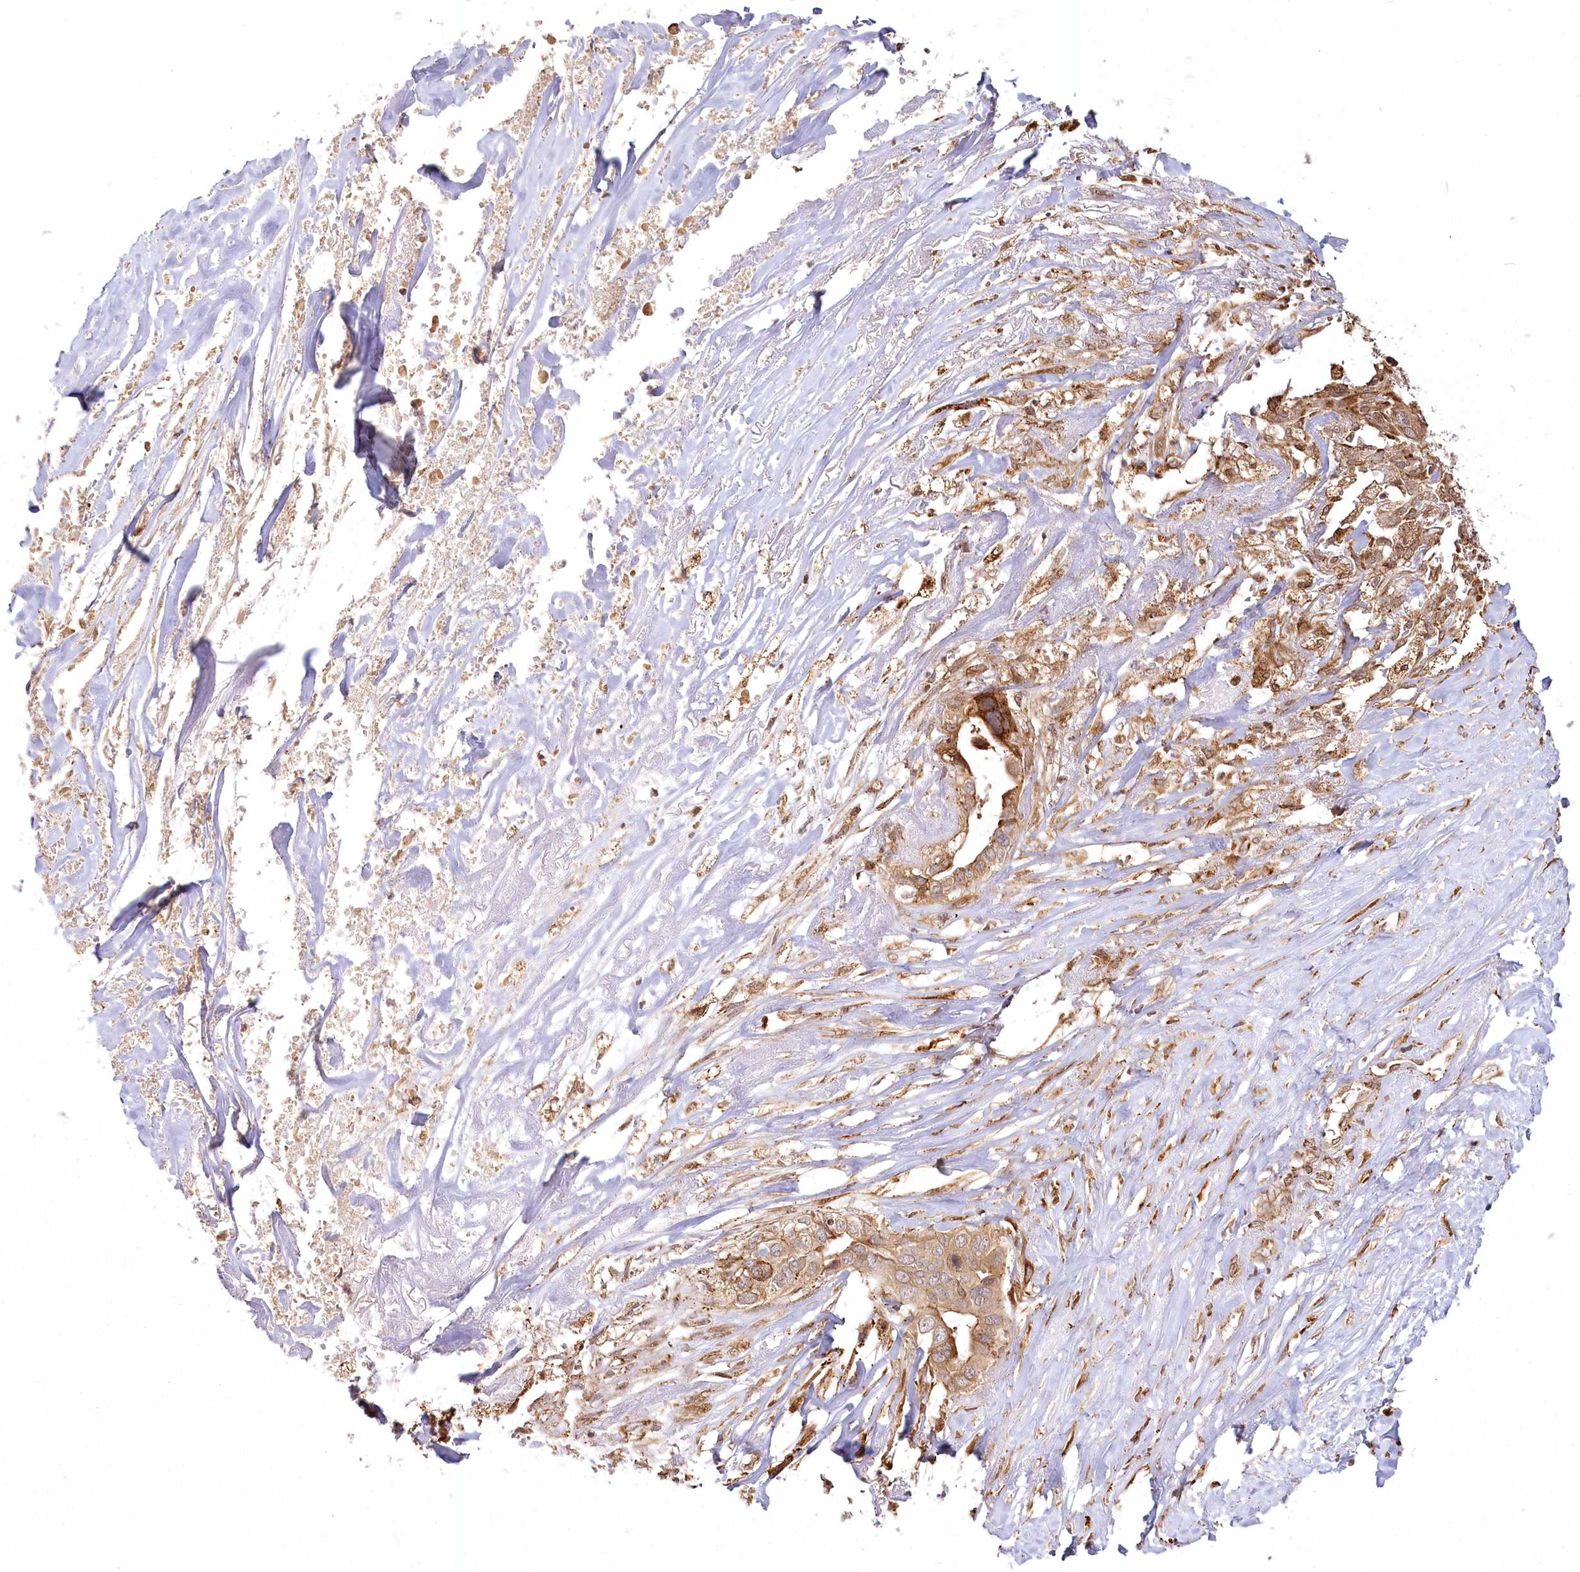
{"staining": {"intensity": "moderate", "quantity": ">75%", "location": "cytoplasmic/membranous"}, "tissue": "liver cancer", "cell_type": "Tumor cells", "image_type": "cancer", "snomed": [{"axis": "morphology", "description": "Cholangiocarcinoma"}, {"axis": "topography", "description": "Liver"}], "caption": "Tumor cells show medium levels of moderate cytoplasmic/membranous positivity in about >75% of cells in human liver cholangiocarcinoma. Ihc stains the protein in brown and the nuclei are stained blue.", "gene": "FAM13A", "patient": {"sex": "female", "age": 79}}